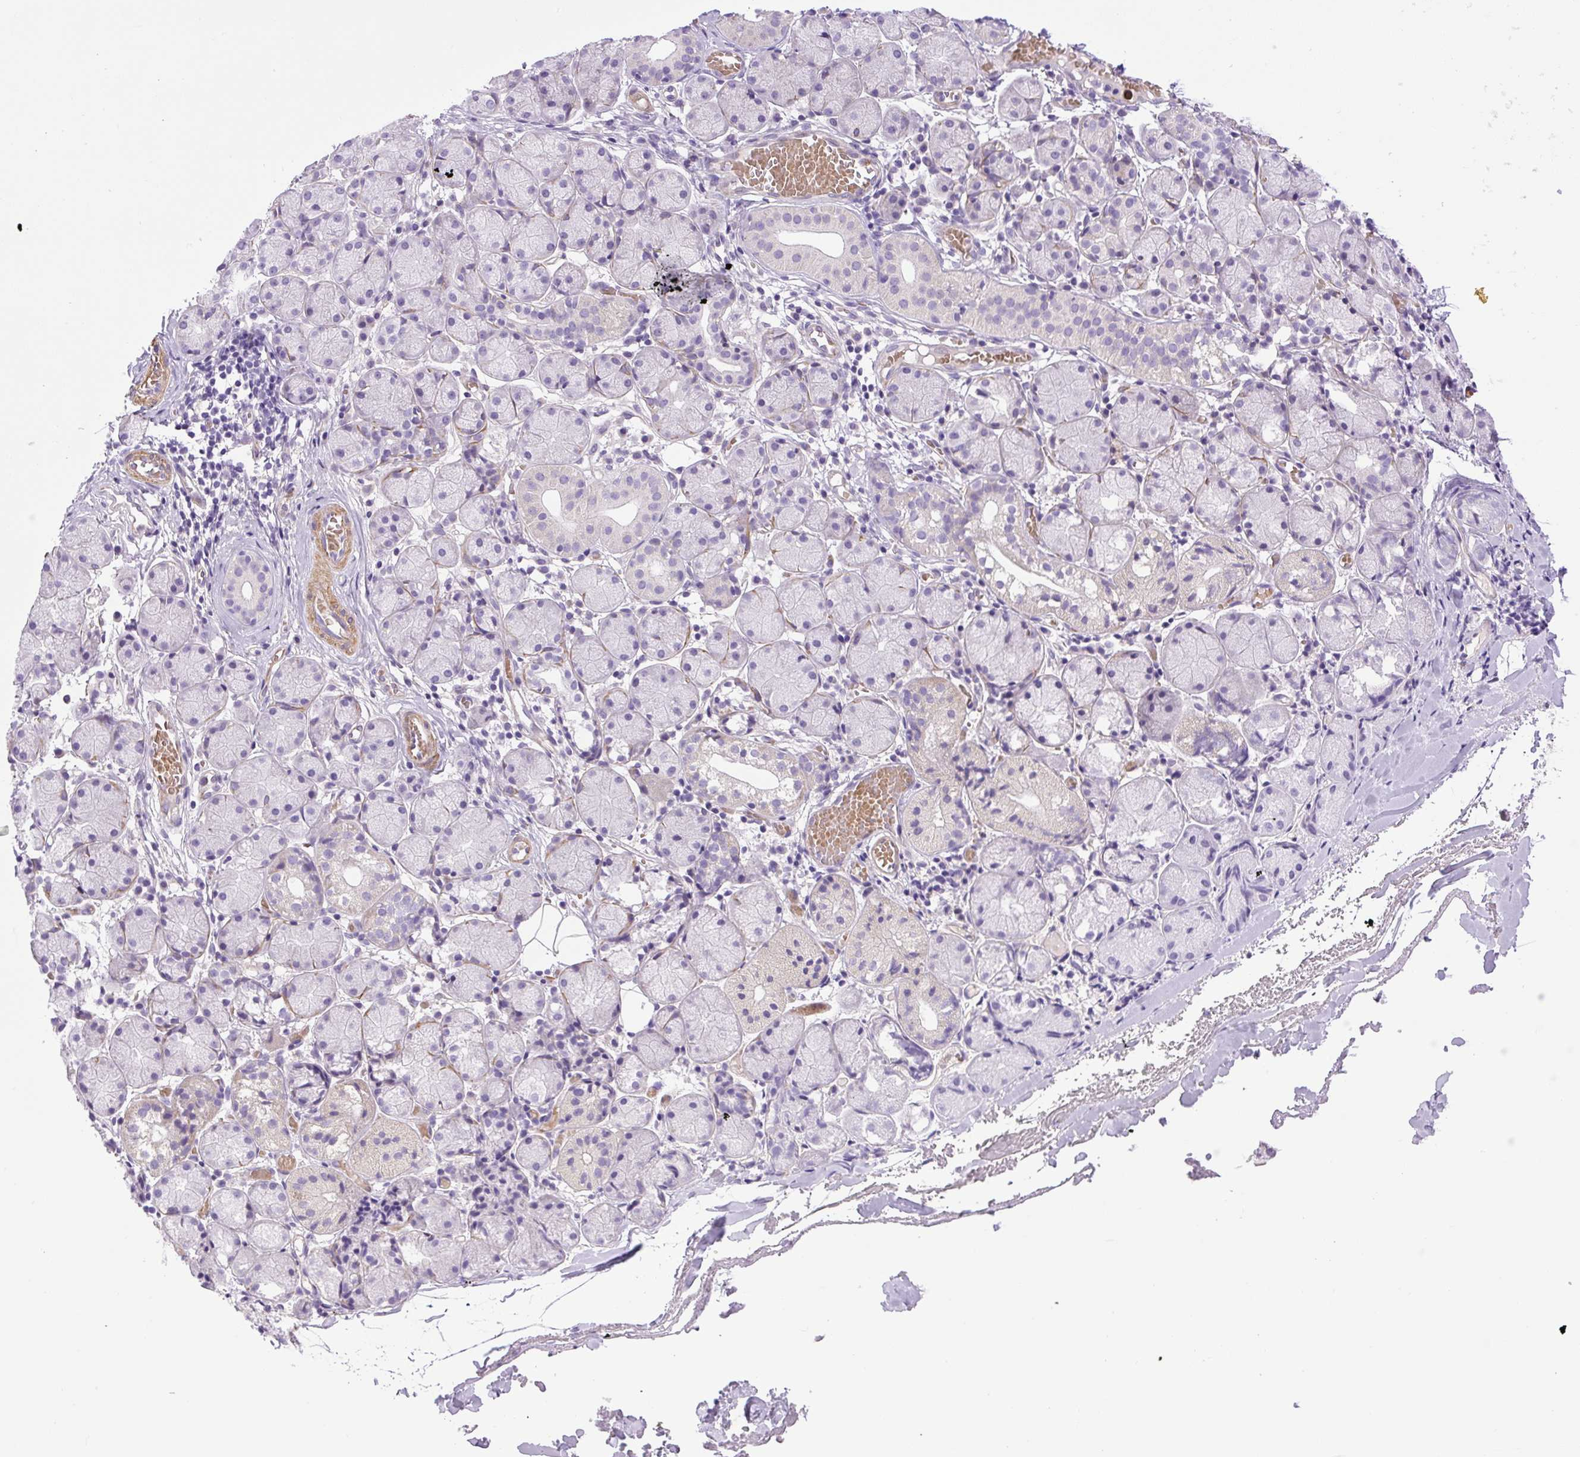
{"staining": {"intensity": "negative", "quantity": "none", "location": "none"}, "tissue": "salivary gland", "cell_type": "Glandular cells", "image_type": "normal", "snomed": [{"axis": "morphology", "description": "Normal tissue, NOS"}, {"axis": "topography", "description": "Salivary gland"}], "caption": "The histopathology image demonstrates no significant positivity in glandular cells of salivary gland. (Stains: DAB immunohistochemistry with hematoxylin counter stain, Microscopy: brightfield microscopy at high magnification).", "gene": "VWA7", "patient": {"sex": "female", "age": 24}}